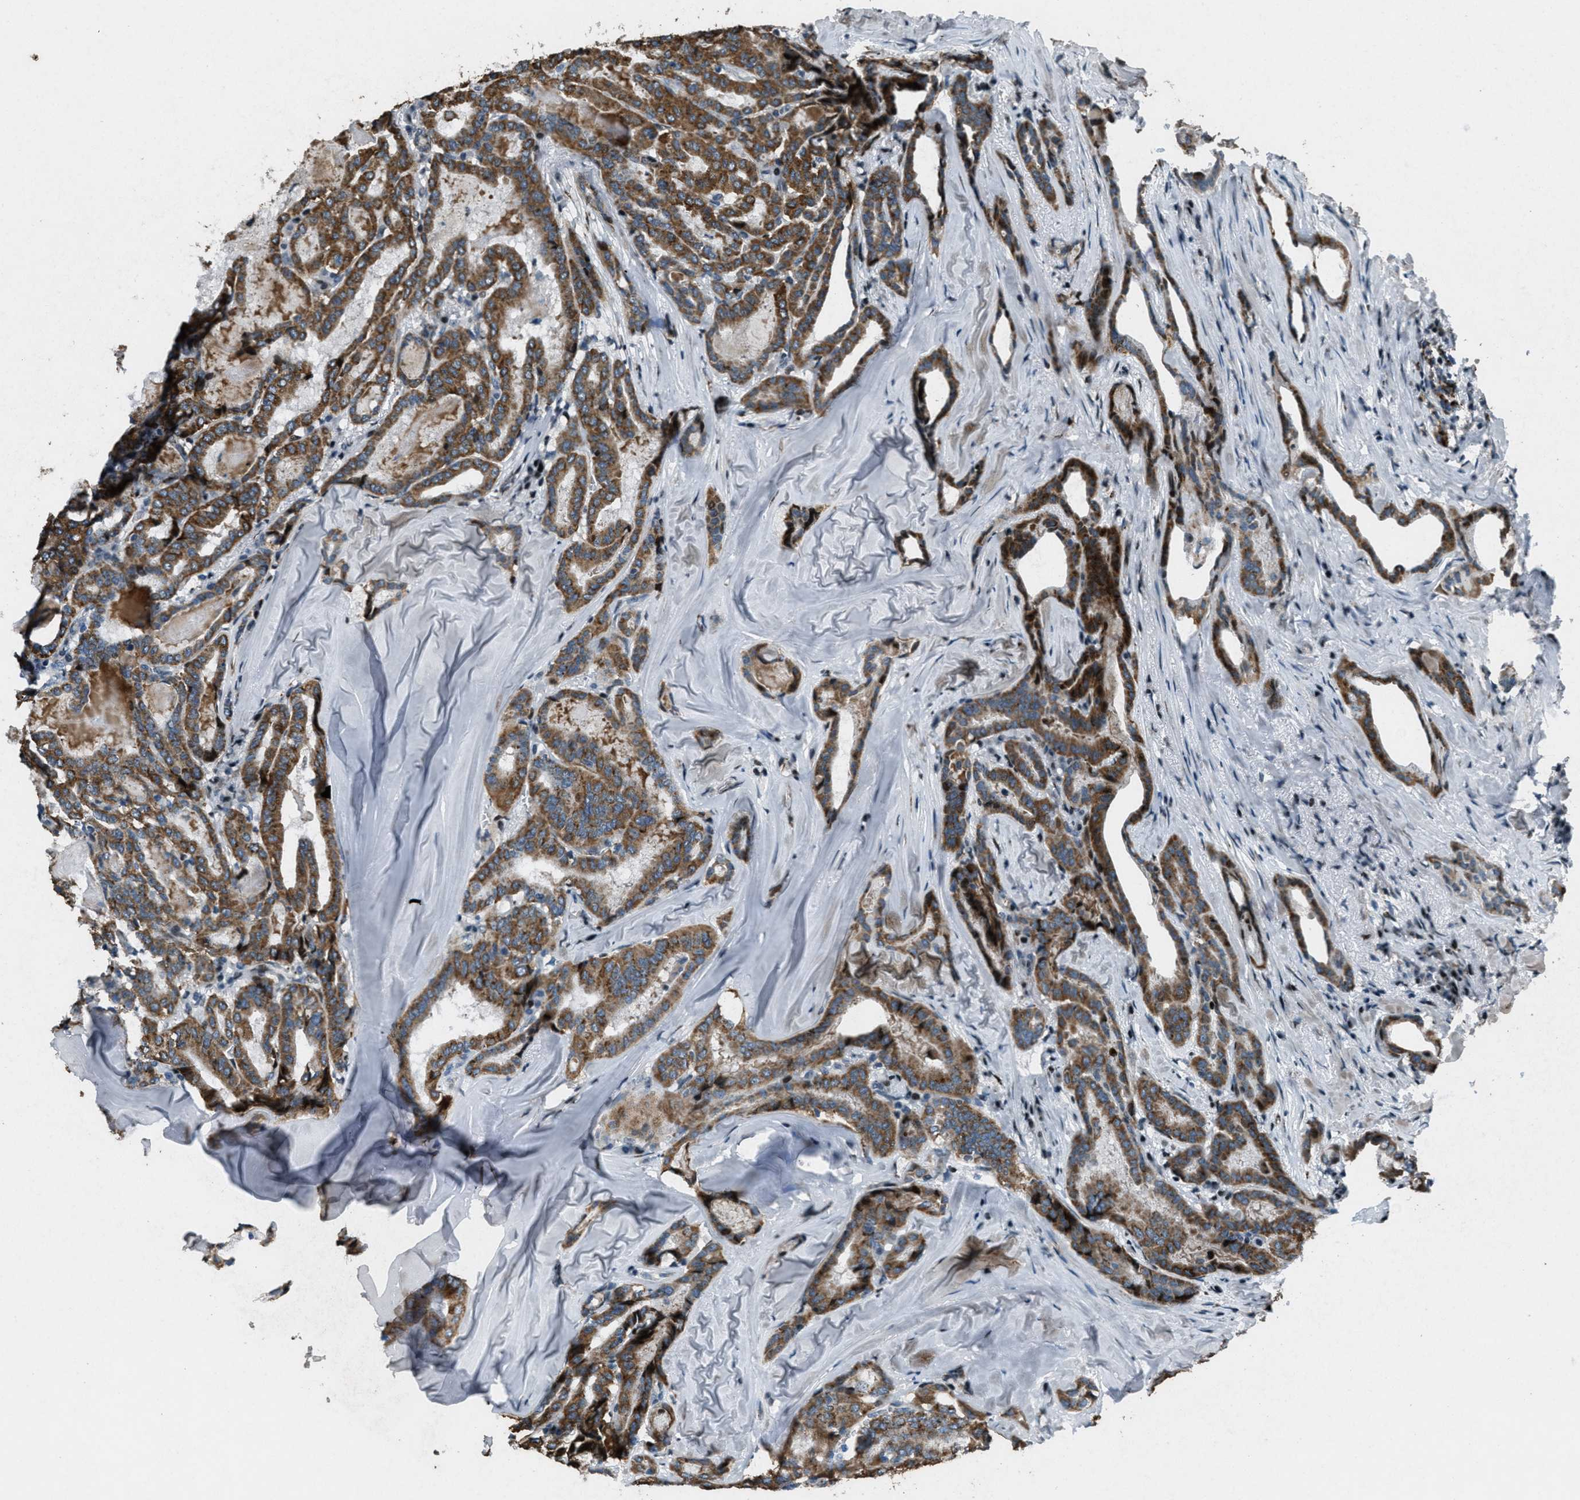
{"staining": {"intensity": "strong", "quantity": ">75%", "location": "cytoplasmic/membranous"}, "tissue": "thyroid cancer", "cell_type": "Tumor cells", "image_type": "cancer", "snomed": [{"axis": "morphology", "description": "Papillary adenocarcinoma, NOS"}, {"axis": "topography", "description": "Thyroid gland"}], "caption": "Thyroid cancer (papillary adenocarcinoma) tissue displays strong cytoplasmic/membranous staining in about >75% of tumor cells, visualized by immunohistochemistry. The staining is performed using DAB (3,3'-diaminobenzidine) brown chromogen to label protein expression. The nuclei are counter-stained blue using hematoxylin.", "gene": "GPC6", "patient": {"sex": "female", "age": 42}}